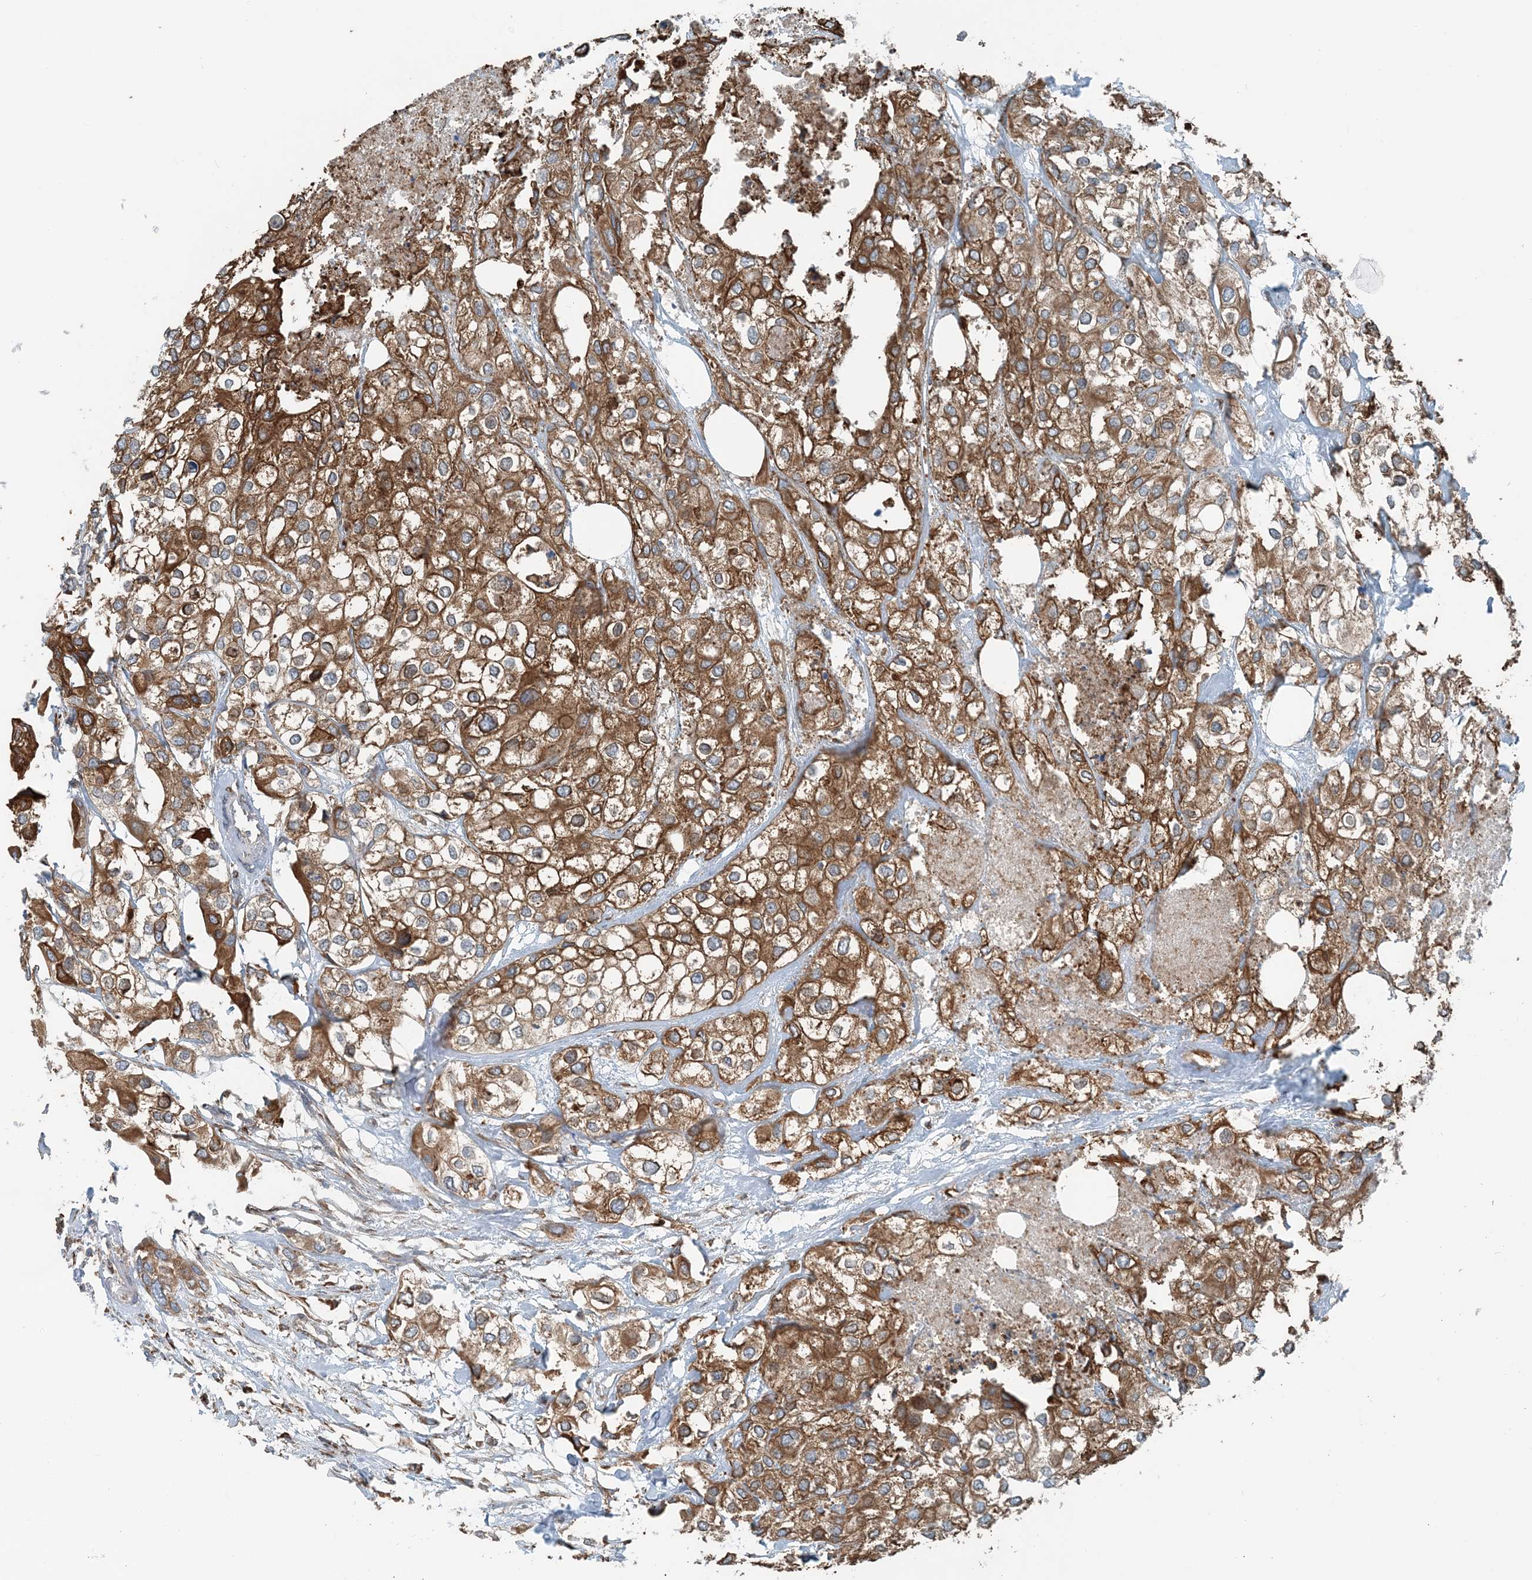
{"staining": {"intensity": "moderate", "quantity": ">75%", "location": "cytoplasmic/membranous"}, "tissue": "urothelial cancer", "cell_type": "Tumor cells", "image_type": "cancer", "snomed": [{"axis": "morphology", "description": "Urothelial carcinoma, High grade"}, {"axis": "topography", "description": "Urinary bladder"}], "caption": "Moderate cytoplasmic/membranous protein staining is identified in approximately >75% of tumor cells in urothelial cancer. The protein is shown in brown color, while the nuclei are stained blue.", "gene": "CERKL", "patient": {"sex": "male", "age": 64}}